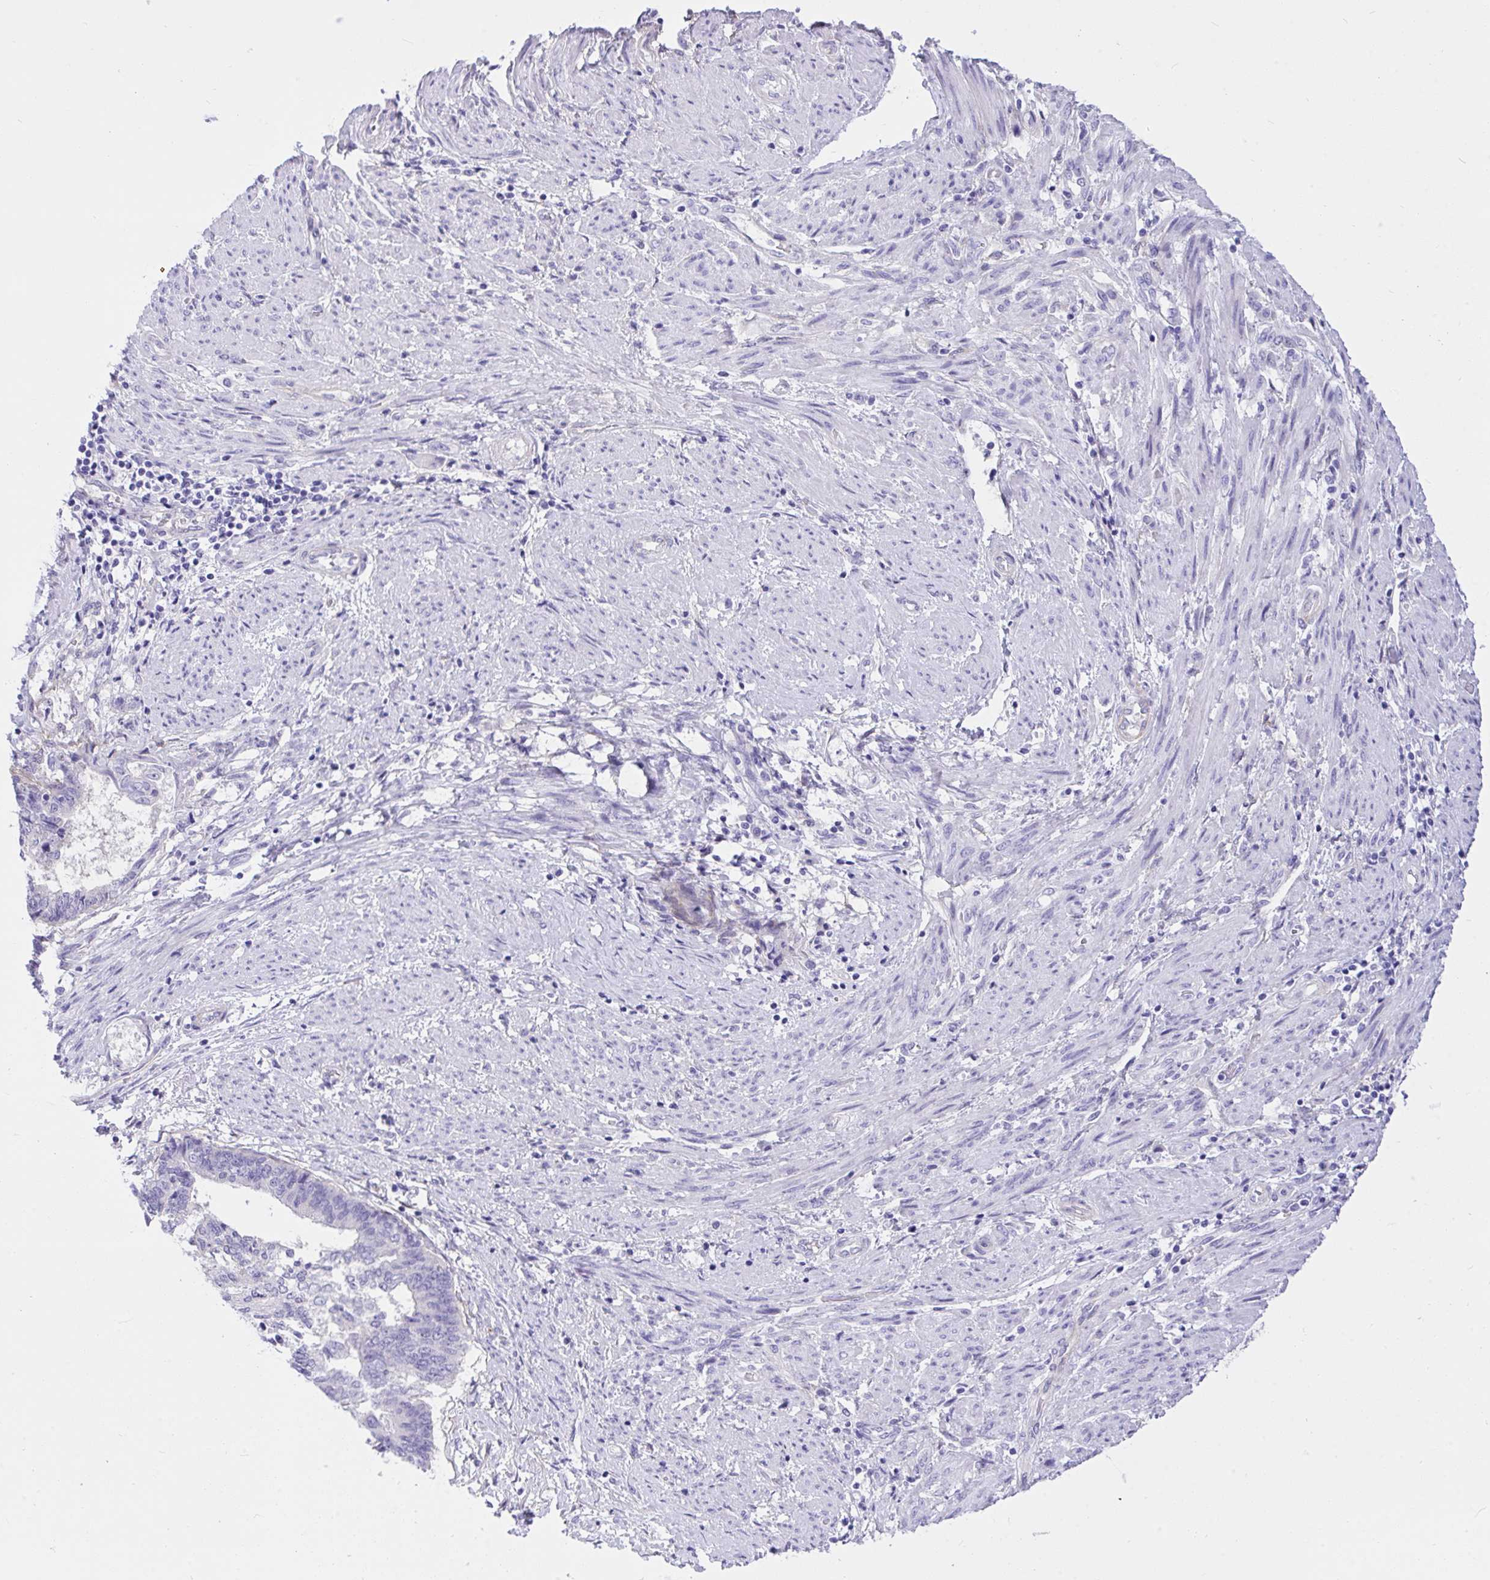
{"staining": {"intensity": "negative", "quantity": "none", "location": "none"}, "tissue": "endometrial cancer", "cell_type": "Tumor cells", "image_type": "cancer", "snomed": [{"axis": "morphology", "description": "Adenocarcinoma, NOS"}, {"axis": "topography", "description": "Endometrium"}], "caption": "The histopathology image displays no significant staining in tumor cells of adenocarcinoma (endometrial).", "gene": "TLN2", "patient": {"sex": "female", "age": 65}}